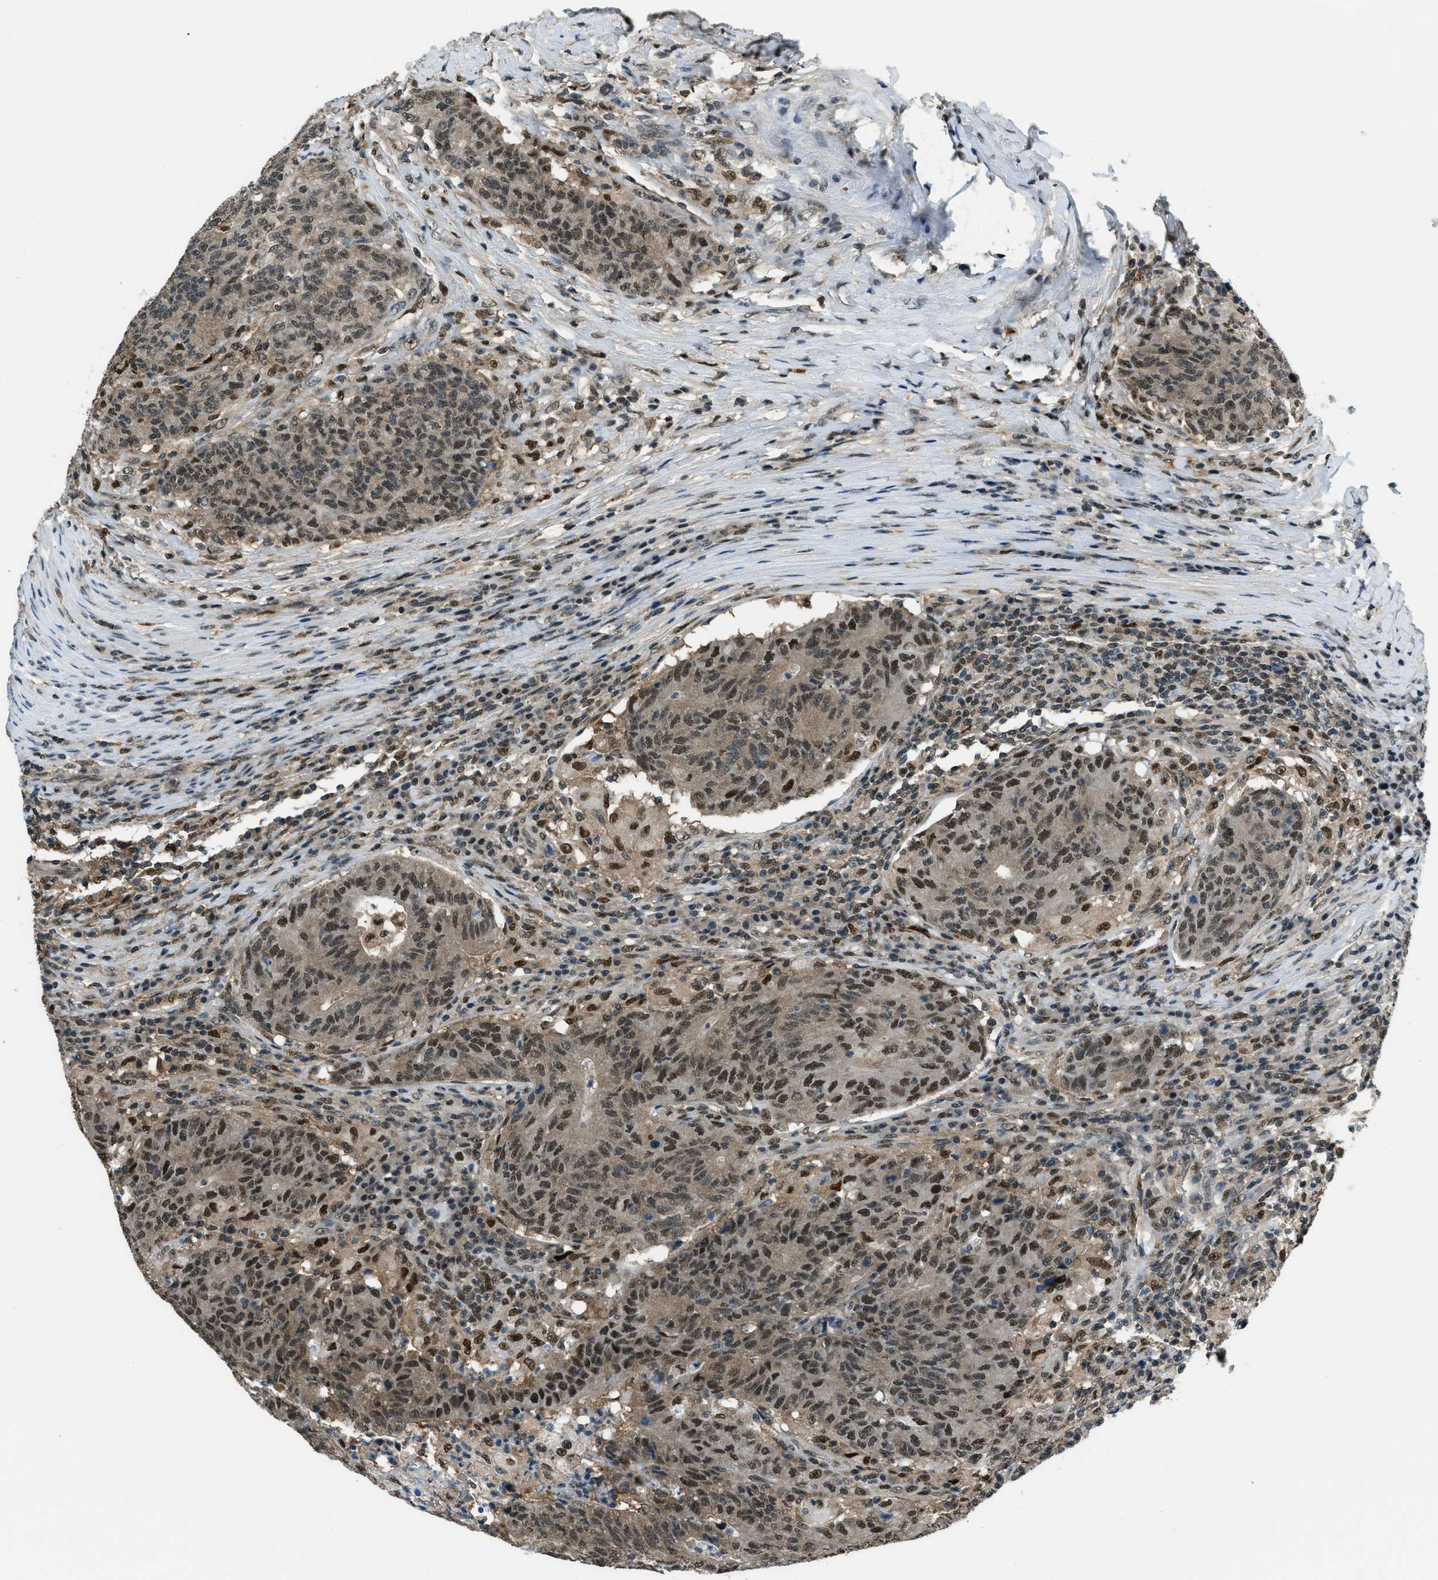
{"staining": {"intensity": "strong", "quantity": ">75%", "location": "nuclear"}, "tissue": "colorectal cancer", "cell_type": "Tumor cells", "image_type": "cancer", "snomed": [{"axis": "morphology", "description": "Normal tissue, NOS"}, {"axis": "morphology", "description": "Adenocarcinoma, NOS"}, {"axis": "topography", "description": "Colon"}], "caption": "A high-resolution micrograph shows immunohistochemistry staining of colorectal adenocarcinoma, which reveals strong nuclear staining in approximately >75% of tumor cells.", "gene": "OGFR", "patient": {"sex": "female", "age": 75}}